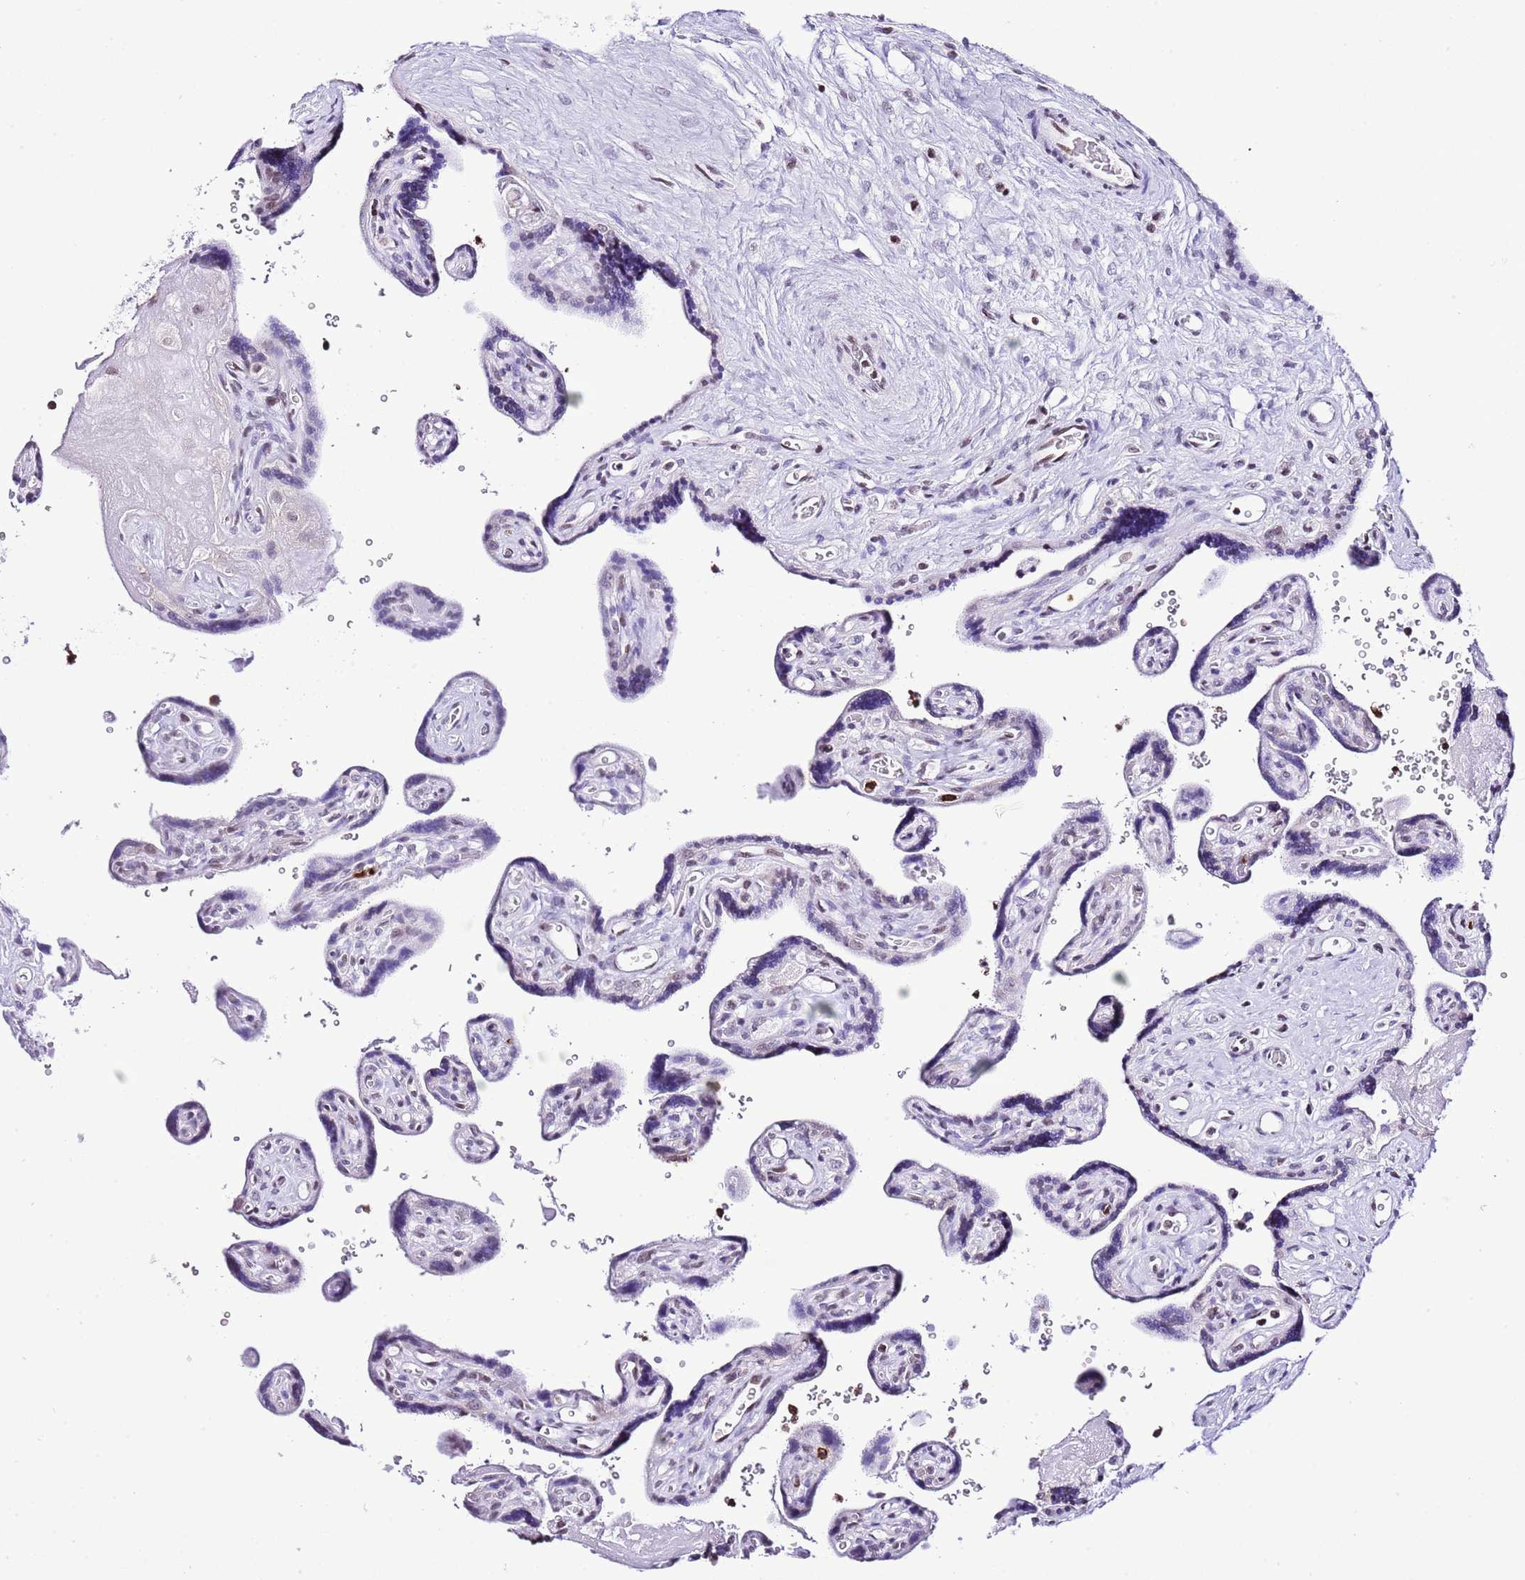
{"staining": {"intensity": "weak", "quantity": ">75%", "location": "cytoplasmic/membranous,nuclear"}, "tissue": "placenta", "cell_type": "Decidual cells", "image_type": "normal", "snomed": [{"axis": "morphology", "description": "Normal tissue, NOS"}, {"axis": "topography", "description": "Placenta"}], "caption": "This histopathology image exhibits immunohistochemistry (IHC) staining of normal placenta, with low weak cytoplasmic/membranous,nuclear staining in approximately >75% of decidual cells.", "gene": "PRR15", "patient": {"sex": "female", "age": 39}}